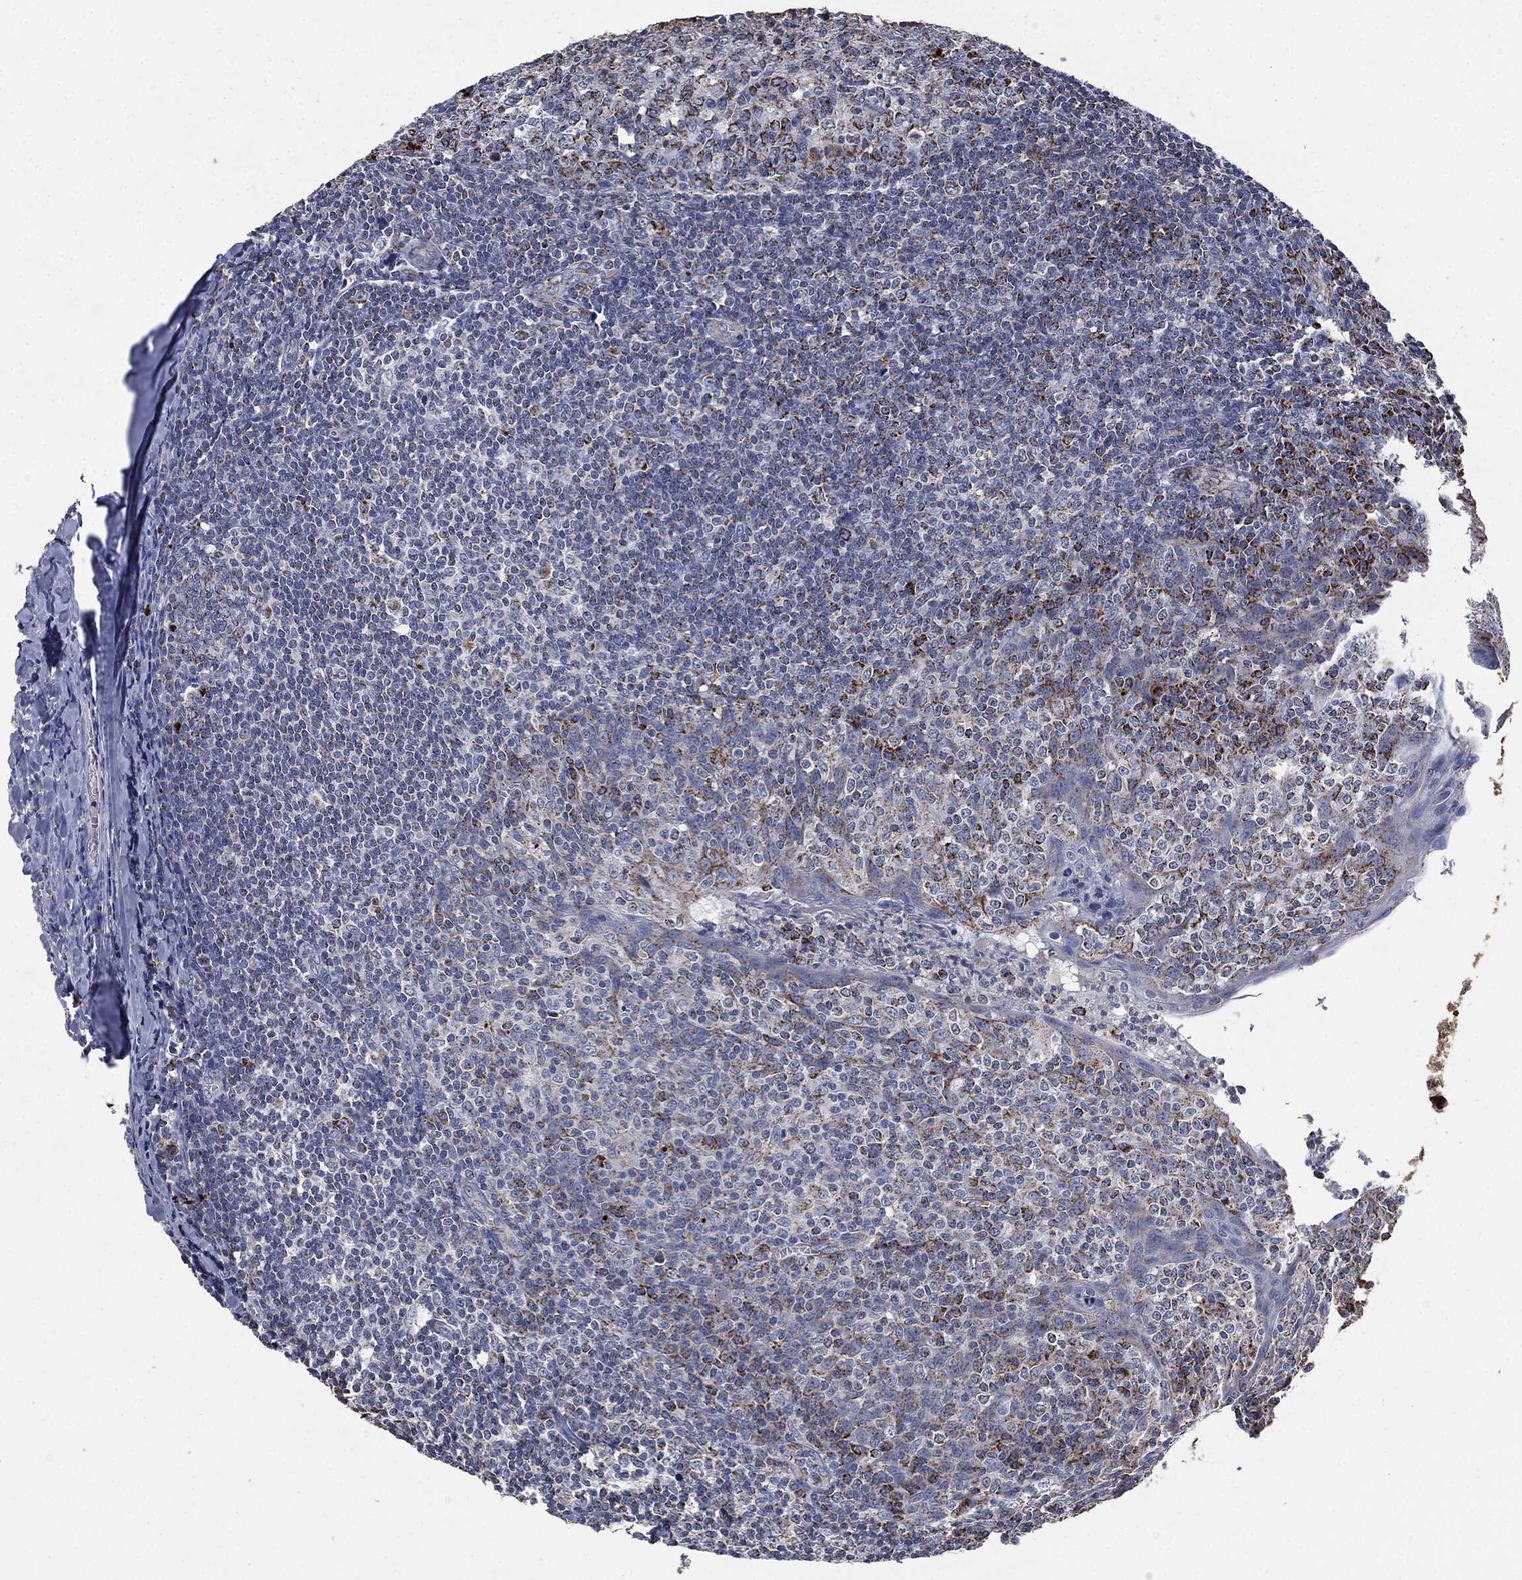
{"staining": {"intensity": "strong", "quantity": "25%-75%", "location": "cytoplasmic/membranous"}, "tissue": "tonsil", "cell_type": "Germinal center cells", "image_type": "normal", "snomed": [{"axis": "morphology", "description": "Normal tissue, NOS"}, {"axis": "topography", "description": "Tonsil"}], "caption": "Immunohistochemical staining of normal human tonsil shows strong cytoplasmic/membranous protein expression in about 25%-75% of germinal center cells. The protein is shown in brown color, while the nuclei are stained blue.", "gene": "RYK", "patient": {"sex": "male", "age": 20}}